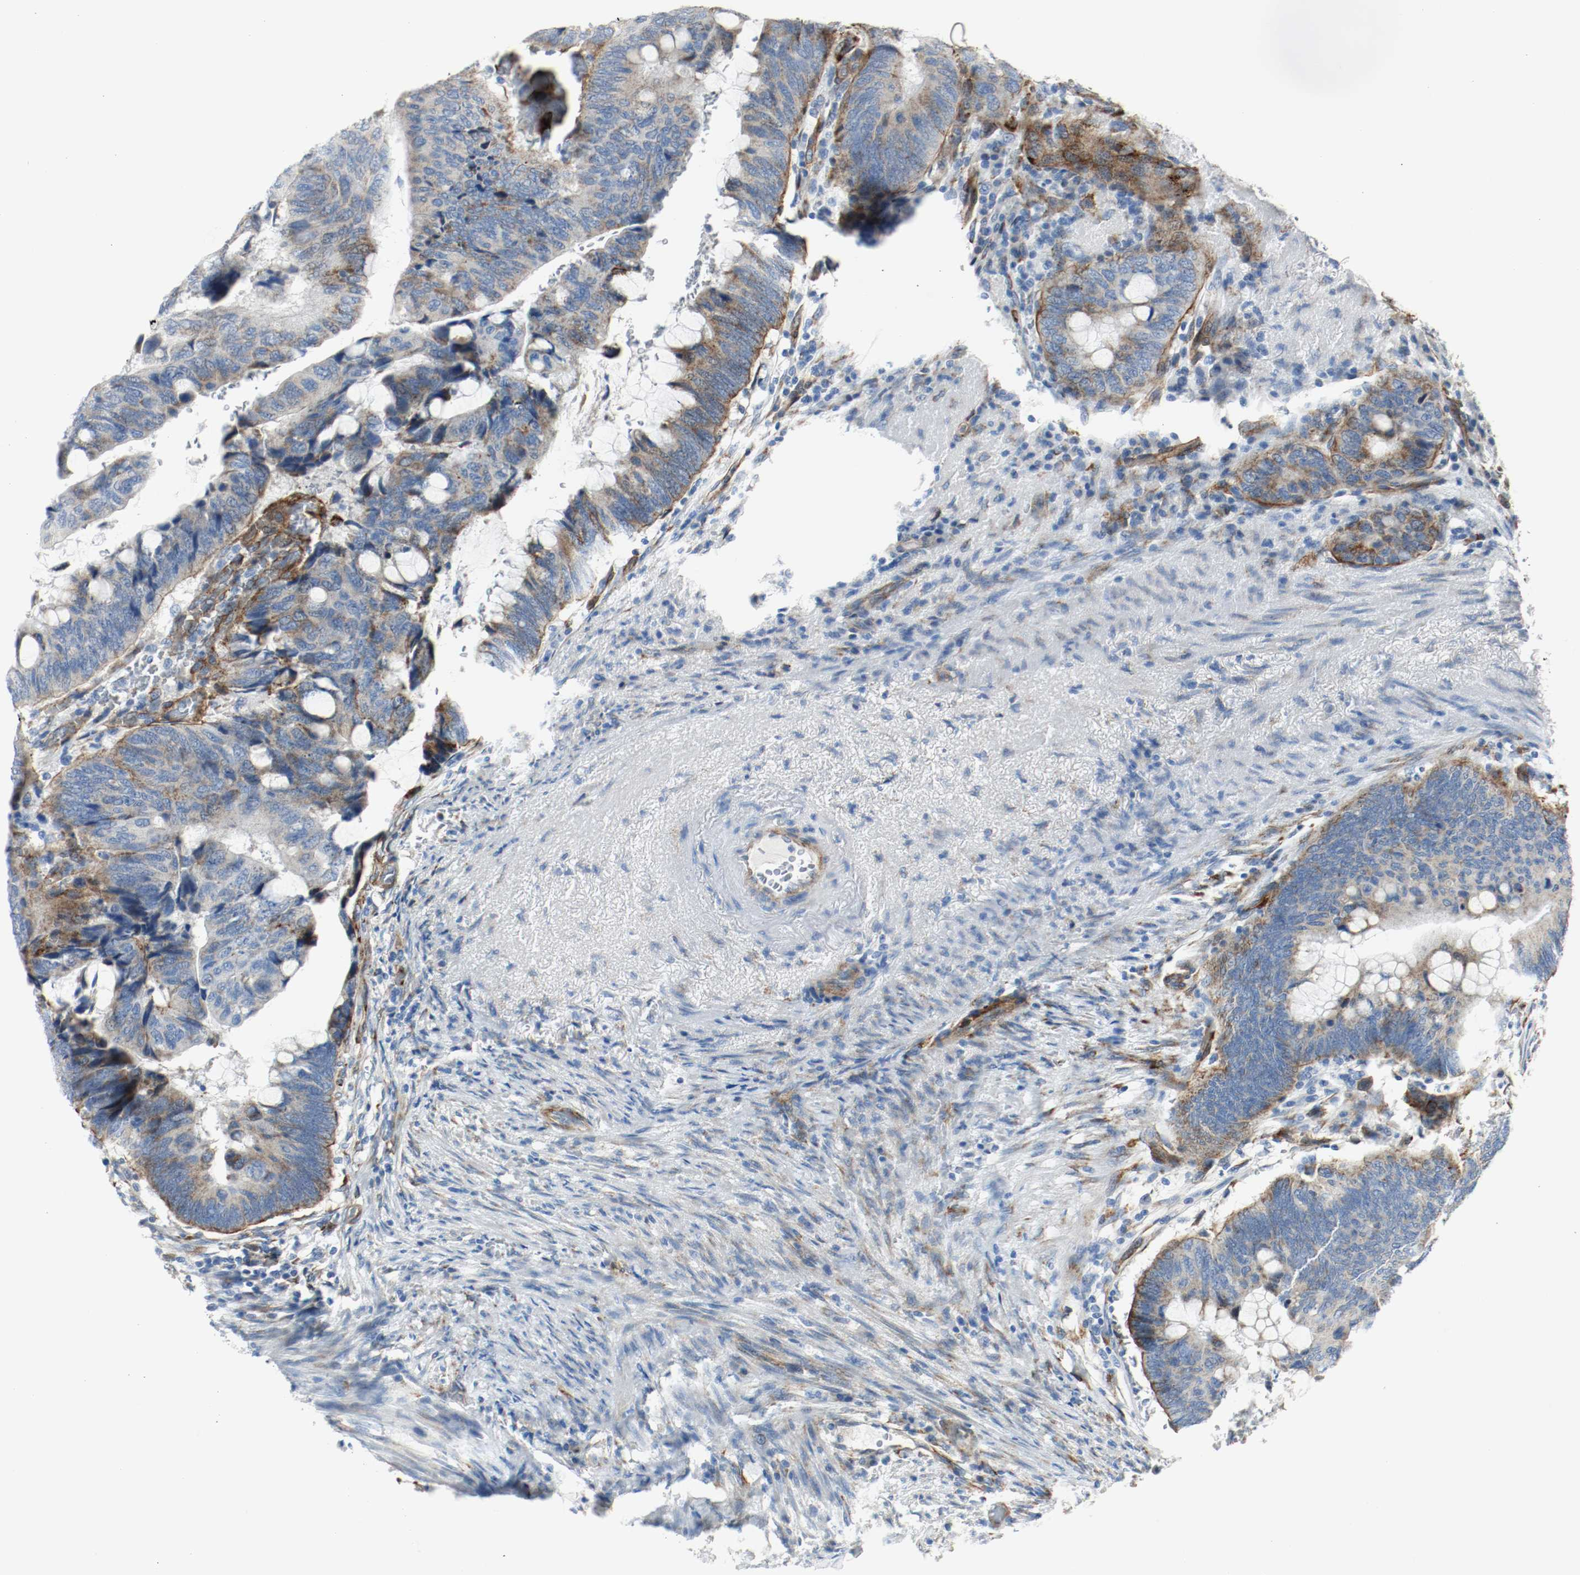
{"staining": {"intensity": "weak", "quantity": "25%-75%", "location": "cytoplasmic/membranous"}, "tissue": "colorectal cancer", "cell_type": "Tumor cells", "image_type": "cancer", "snomed": [{"axis": "morphology", "description": "Normal tissue, NOS"}, {"axis": "morphology", "description": "Adenocarcinoma, NOS"}, {"axis": "topography", "description": "Rectum"}, {"axis": "topography", "description": "Peripheral nerve tissue"}], "caption": "IHC photomicrograph of neoplastic tissue: human colorectal cancer (adenocarcinoma) stained using IHC shows low levels of weak protein expression localized specifically in the cytoplasmic/membranous of tumor cells, appearing as a cytoplasmic/membranous brown color.", "gene": "LAMB1", "patient": {"sex": "male", "age": 92}}